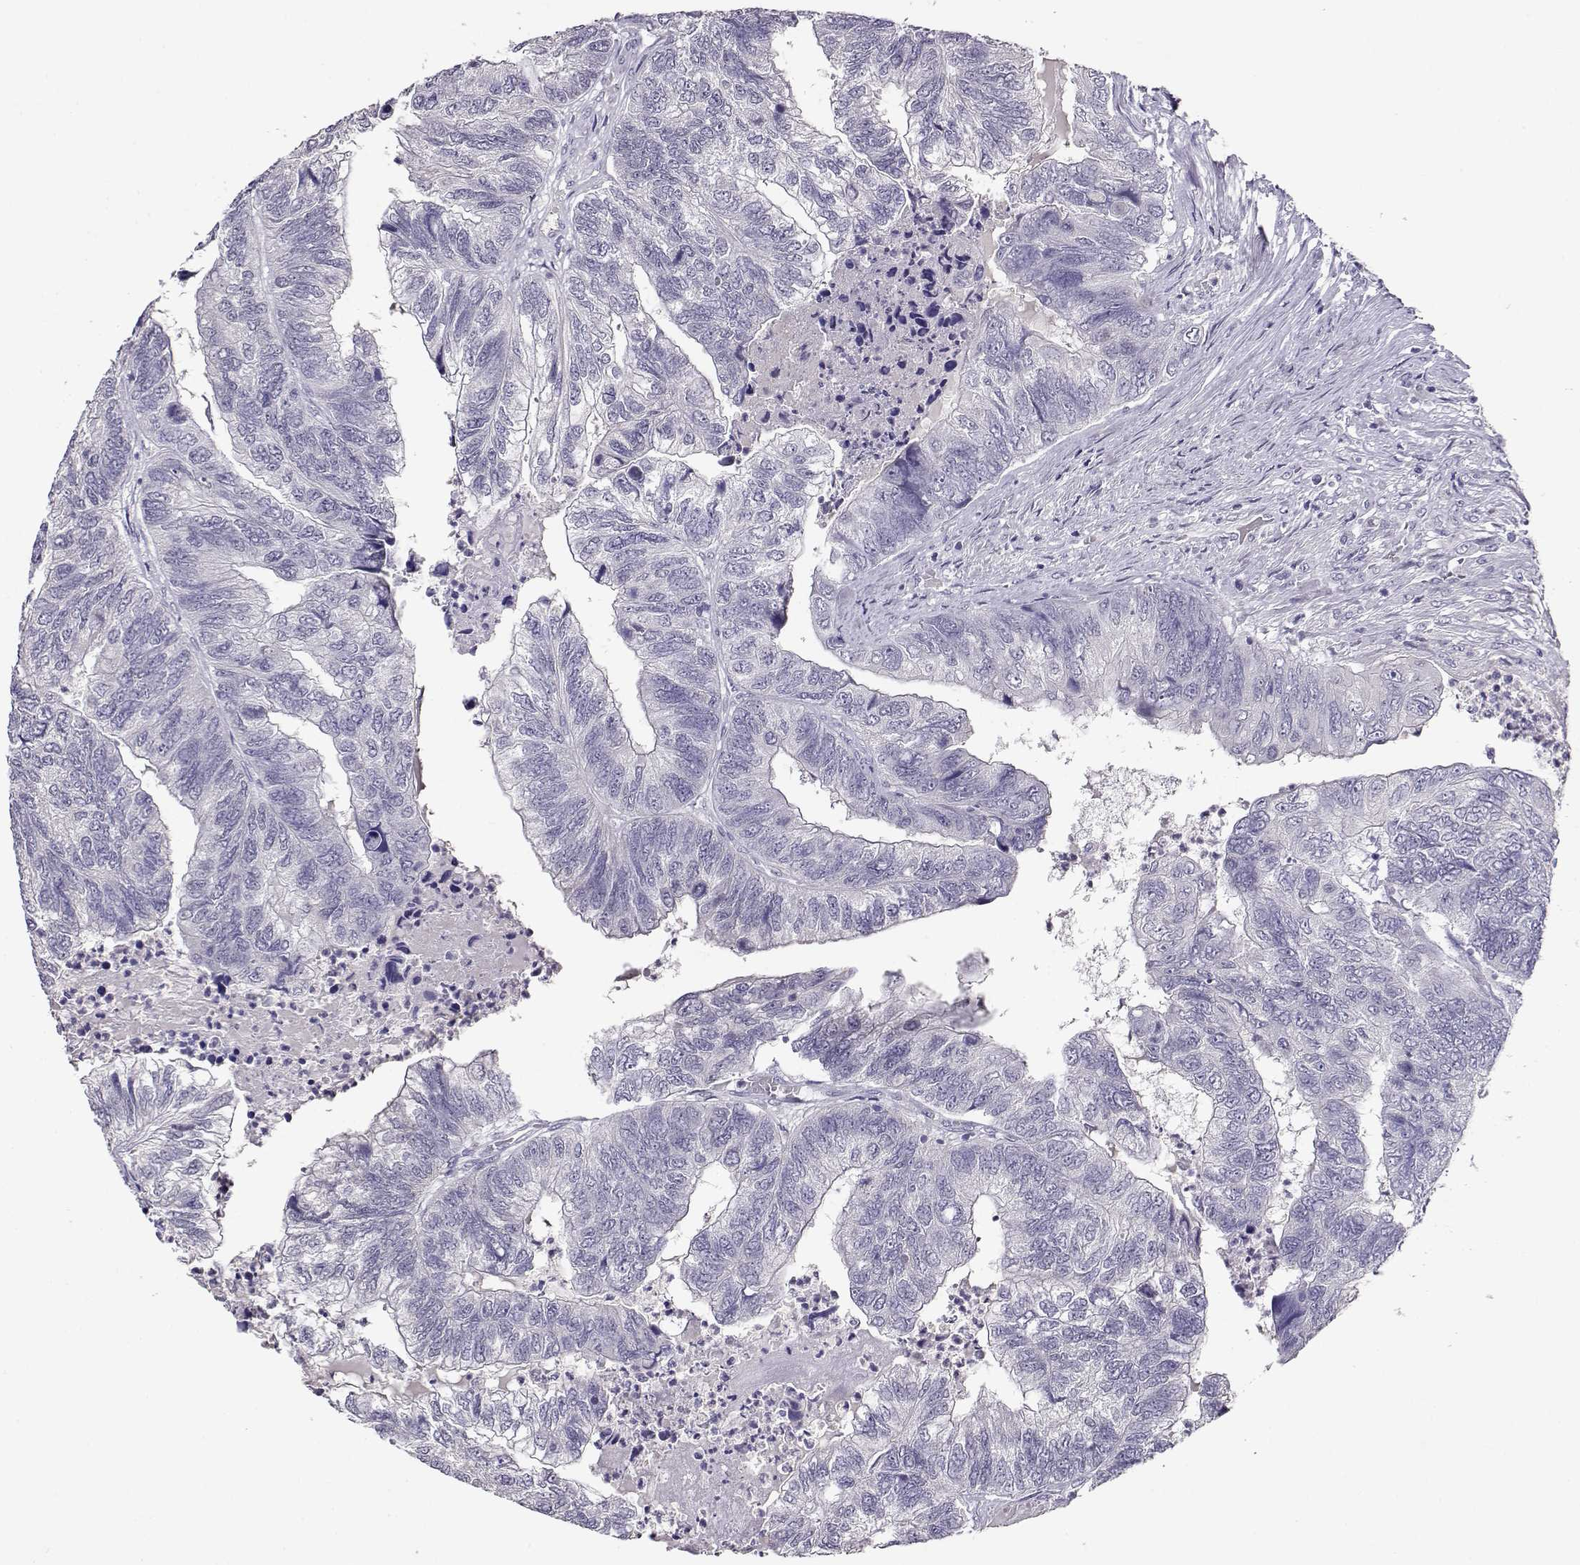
{"staining": {"intensity": "negative", "quantity": "none", "location": "none"}, "tissue": "colorectal cancer", "cell_type": "Tumor cells", "image_type": "cancer", "snomed": [{"axis": "morphology", "description": "Adenocarcinoma, NOS"}, {"axis": "topography", "description": "Colon"}], "caption": "The immunohistochemistry (IHC) histopathology image has no significant expression in tumor cells of adenocarcinoma (colorectal) tissue.", "gene": "RHOXF2", "patient": {"sex": "female", "age": 67}}